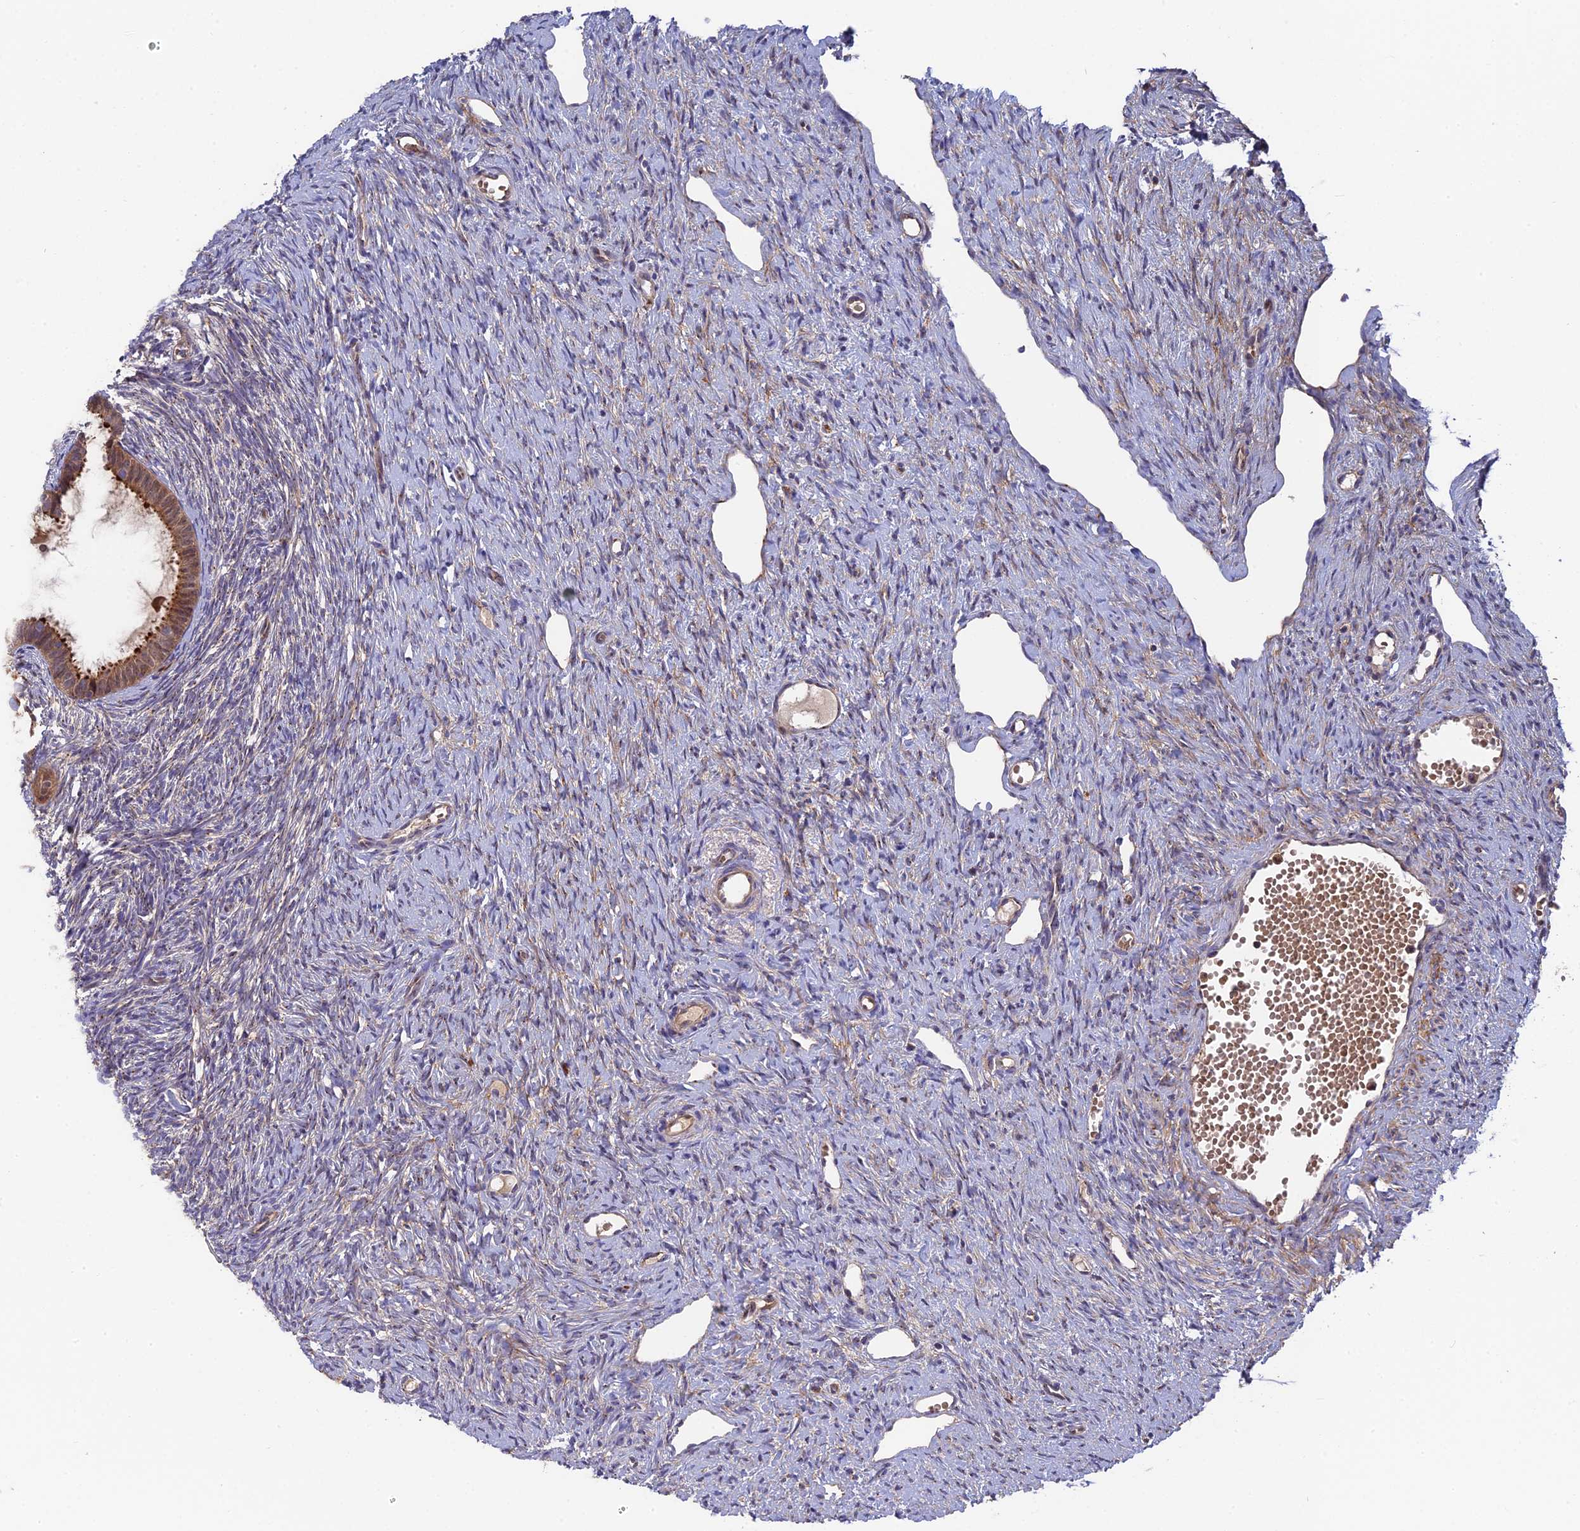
{"staining": {"intensity": "moderate", "quantity": ">75%", "location": "cytoplasmic/membranous"}, "tissue": "ovary", "cell_type": "Follicle cells", "image_type": "normal", "snomed": [{"axis": "morphology", "description": "Normal tissue, NOS"}, {"axis": "topography", "description": "Ovary"}], "caption": "A high-resolution micrograph shows immunohistochemistry staining of unremarkable ovary, which displays moderate cytoplasmic/membranous staining in approximately >75% of follicle cells.", "gene": "RPIA", "patient": {"sex": "female", "age": 51}}